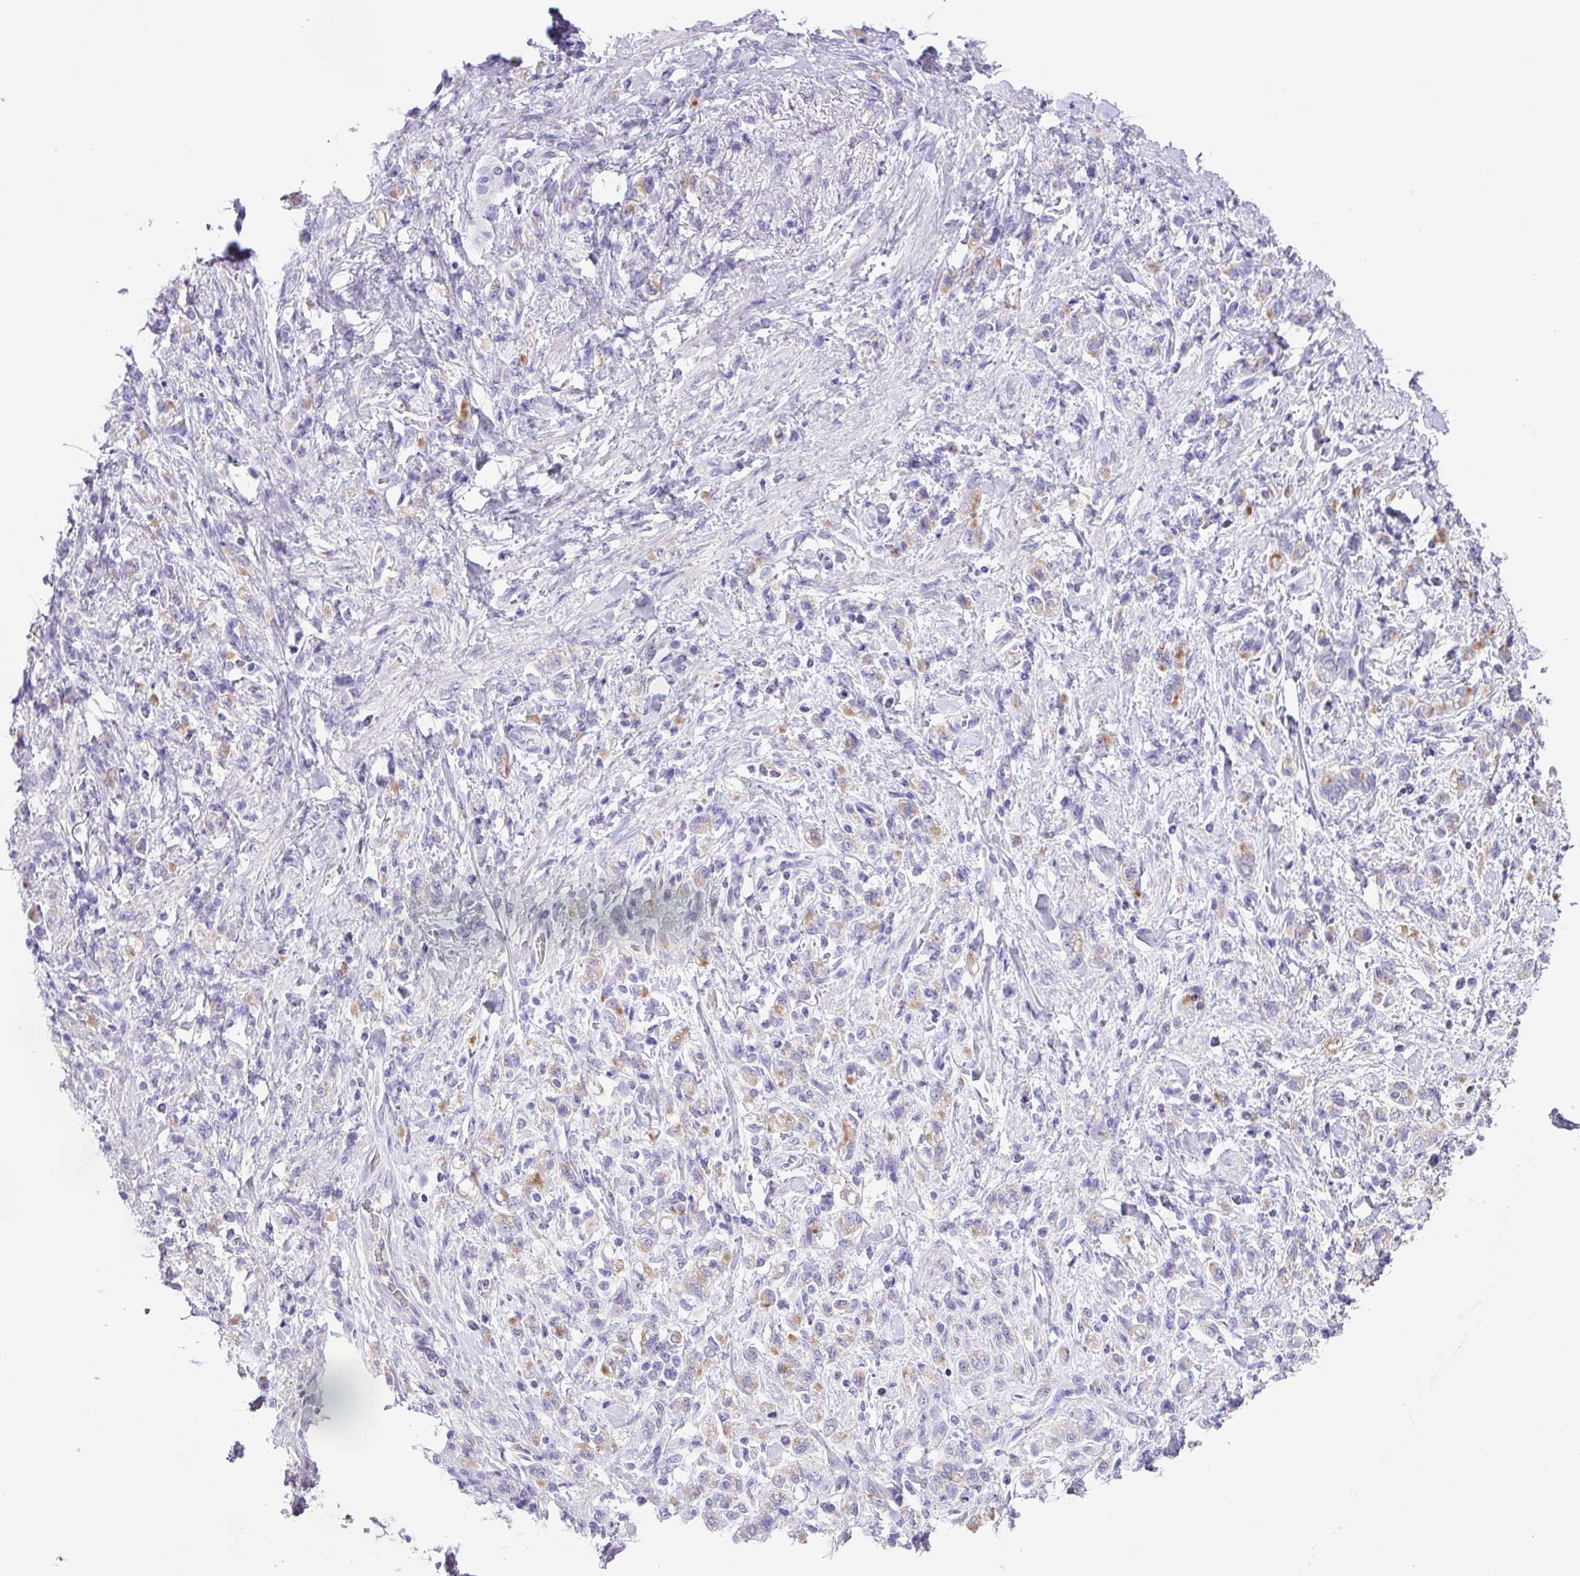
{"staining": {"intensity": "negative", "quantity": "none", "location": "none"}, "tissue": "stomach cancer", "cell_type": "Tumor cells", "image_type": "cancer", "snomed": [{"axis": "morphology", "description": "Adenocarcinoma, NOS"}, {"axis": "topography", "description": "Stomach"}], "caption": "An IHC micrograph of stomach adenocarcinoma is shown. There is no staining in tumor cells of stomach adenocarcinoma.", "gene": "CYSTM1", "patient": {"sex": "male", "age": 77}}